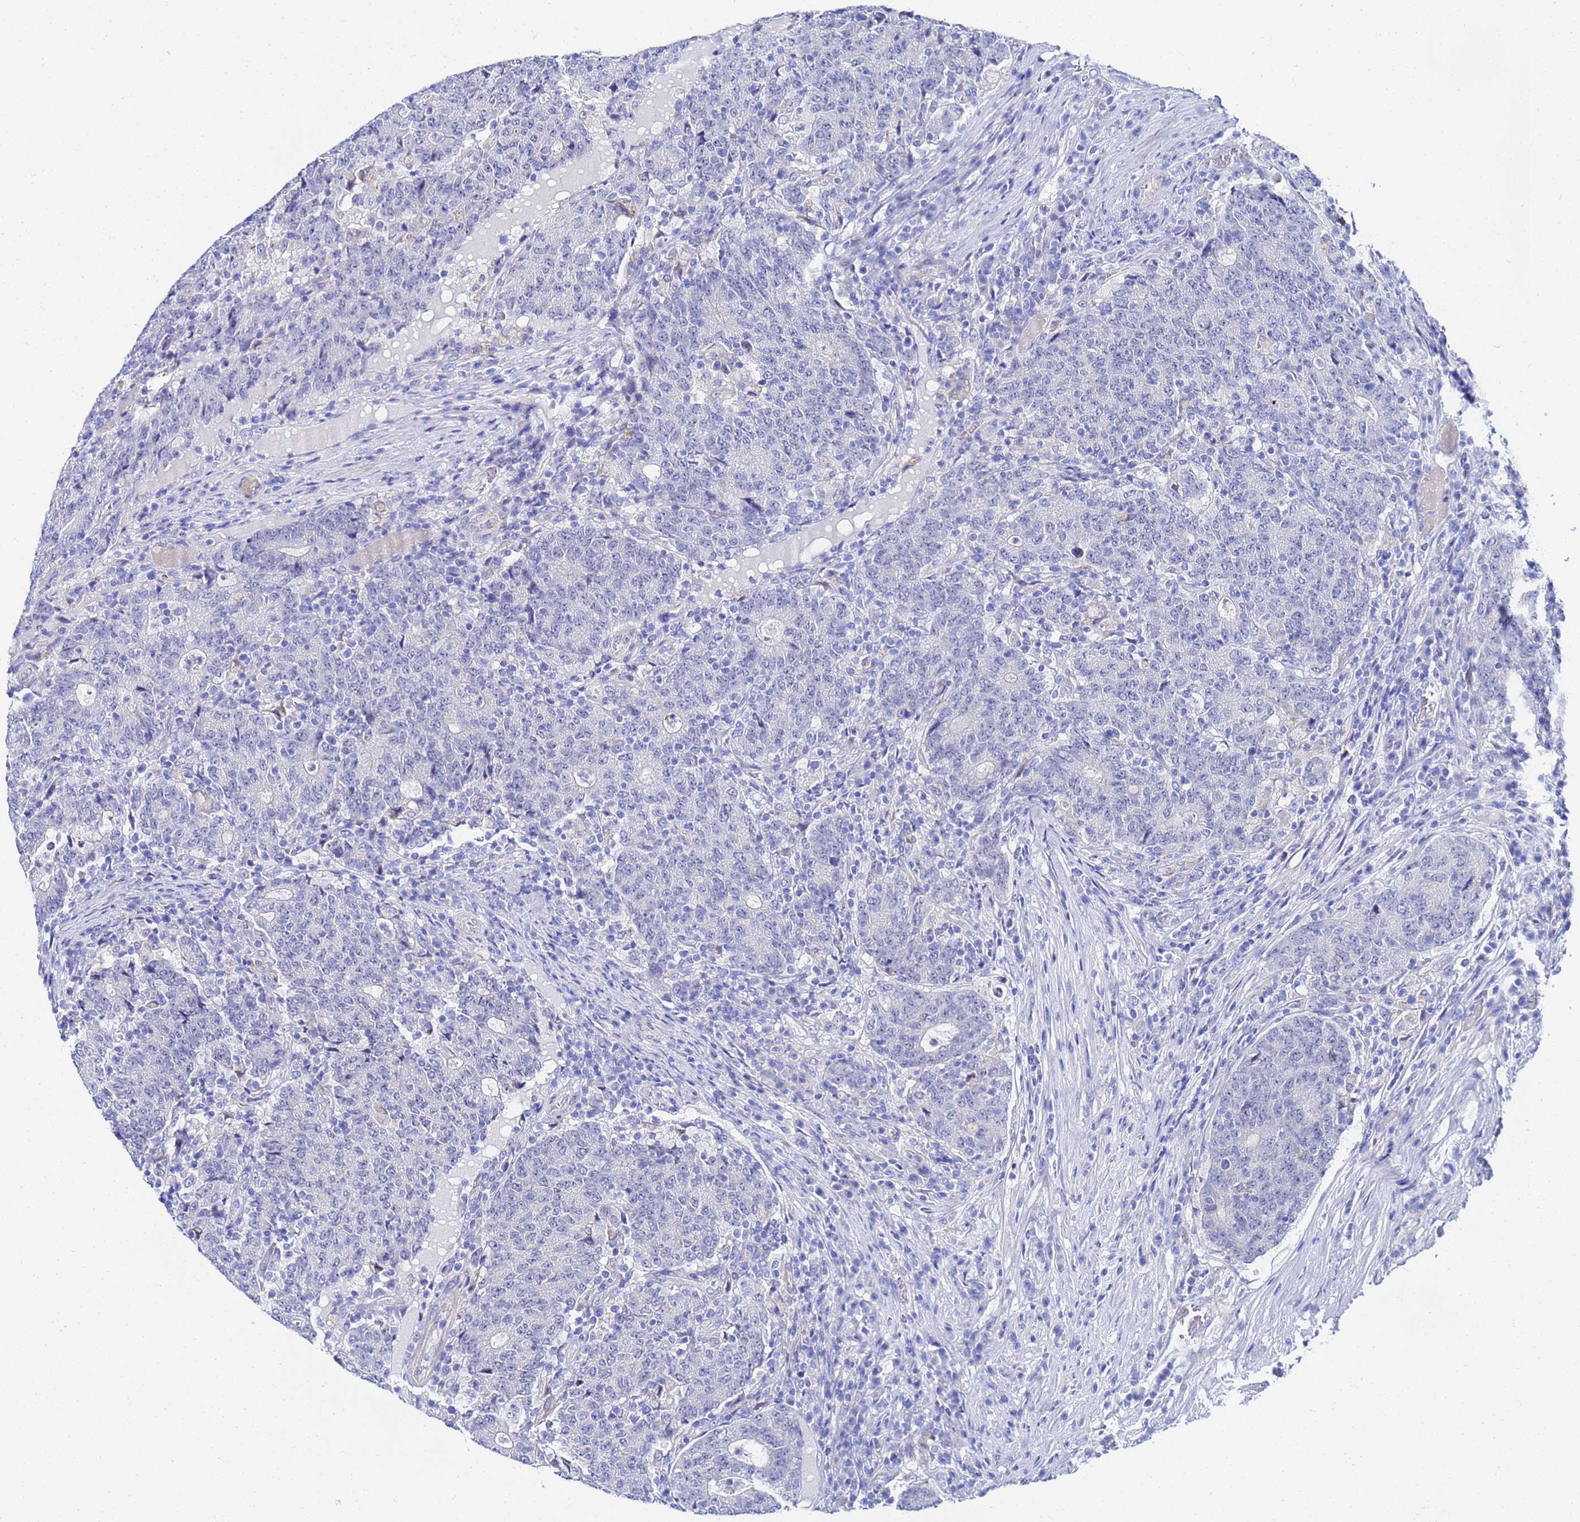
{"staining": {"intensity": "negative", "quantity": "none", "location": "none"}, "tissue": "colorectal cancer", "cell_type": "Tumor cells", "image_type": "cancer", "snomed": [{"axis": "morphology", "description": "Adenocarcinoma, NOS"}, {"axis": "topography", "description": "Colon"}], "caption": "Tumor cells are negative for brown protein staining in colorectal cancer (adenocarcinoma). (Stains: DAB (3,3'-diaminobenzidine) immunohistochemistry (IHC) with hematoxylin counter stain, Microscopy: brightfield microscopy at high magnification).", "gene": "ZNF26", "patient": {"sex": "female", "age": 75}}